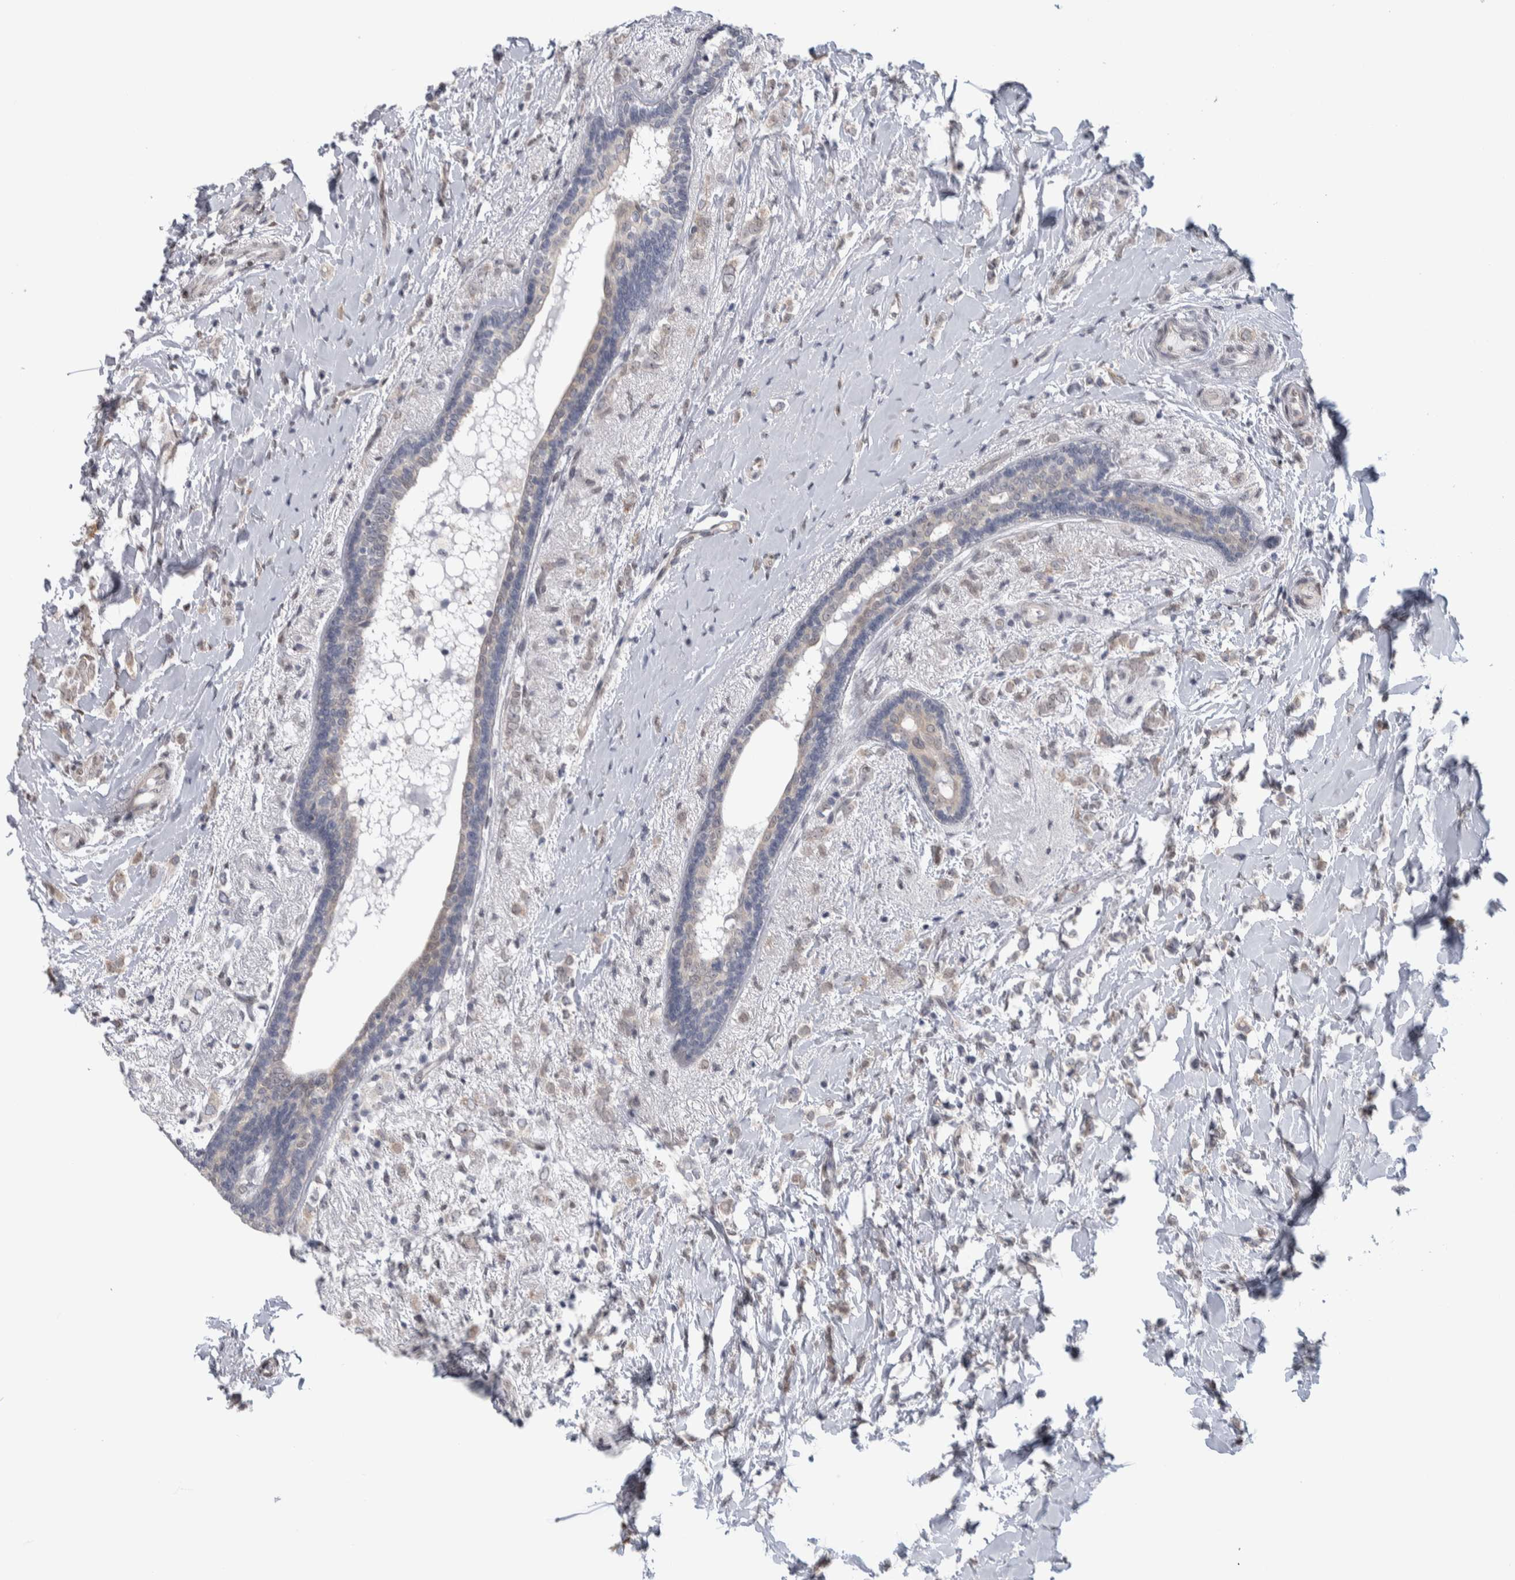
{"staining": {"intensity": "weak", "quantity": "25%-75%", "location": "cytoplasmic/membranous"}, "tissue": "breast cancer", "cell_type": "Tumor cells", "image_type": "cancer", "snomed": [{"axis": "morphology", "description": "Normal tissue, NOS"}, {"axis": "morphology", "description": "Lobular carcinoma"}, {"axis": "topography", "description": "Breast"}], "caption": "Human breast lobular carcinoma stained with a protein marker demonstrates weak staining in tumor cells.", "gene": "TAX1BP1", "patient": {"sex": "female", "age": 47}}